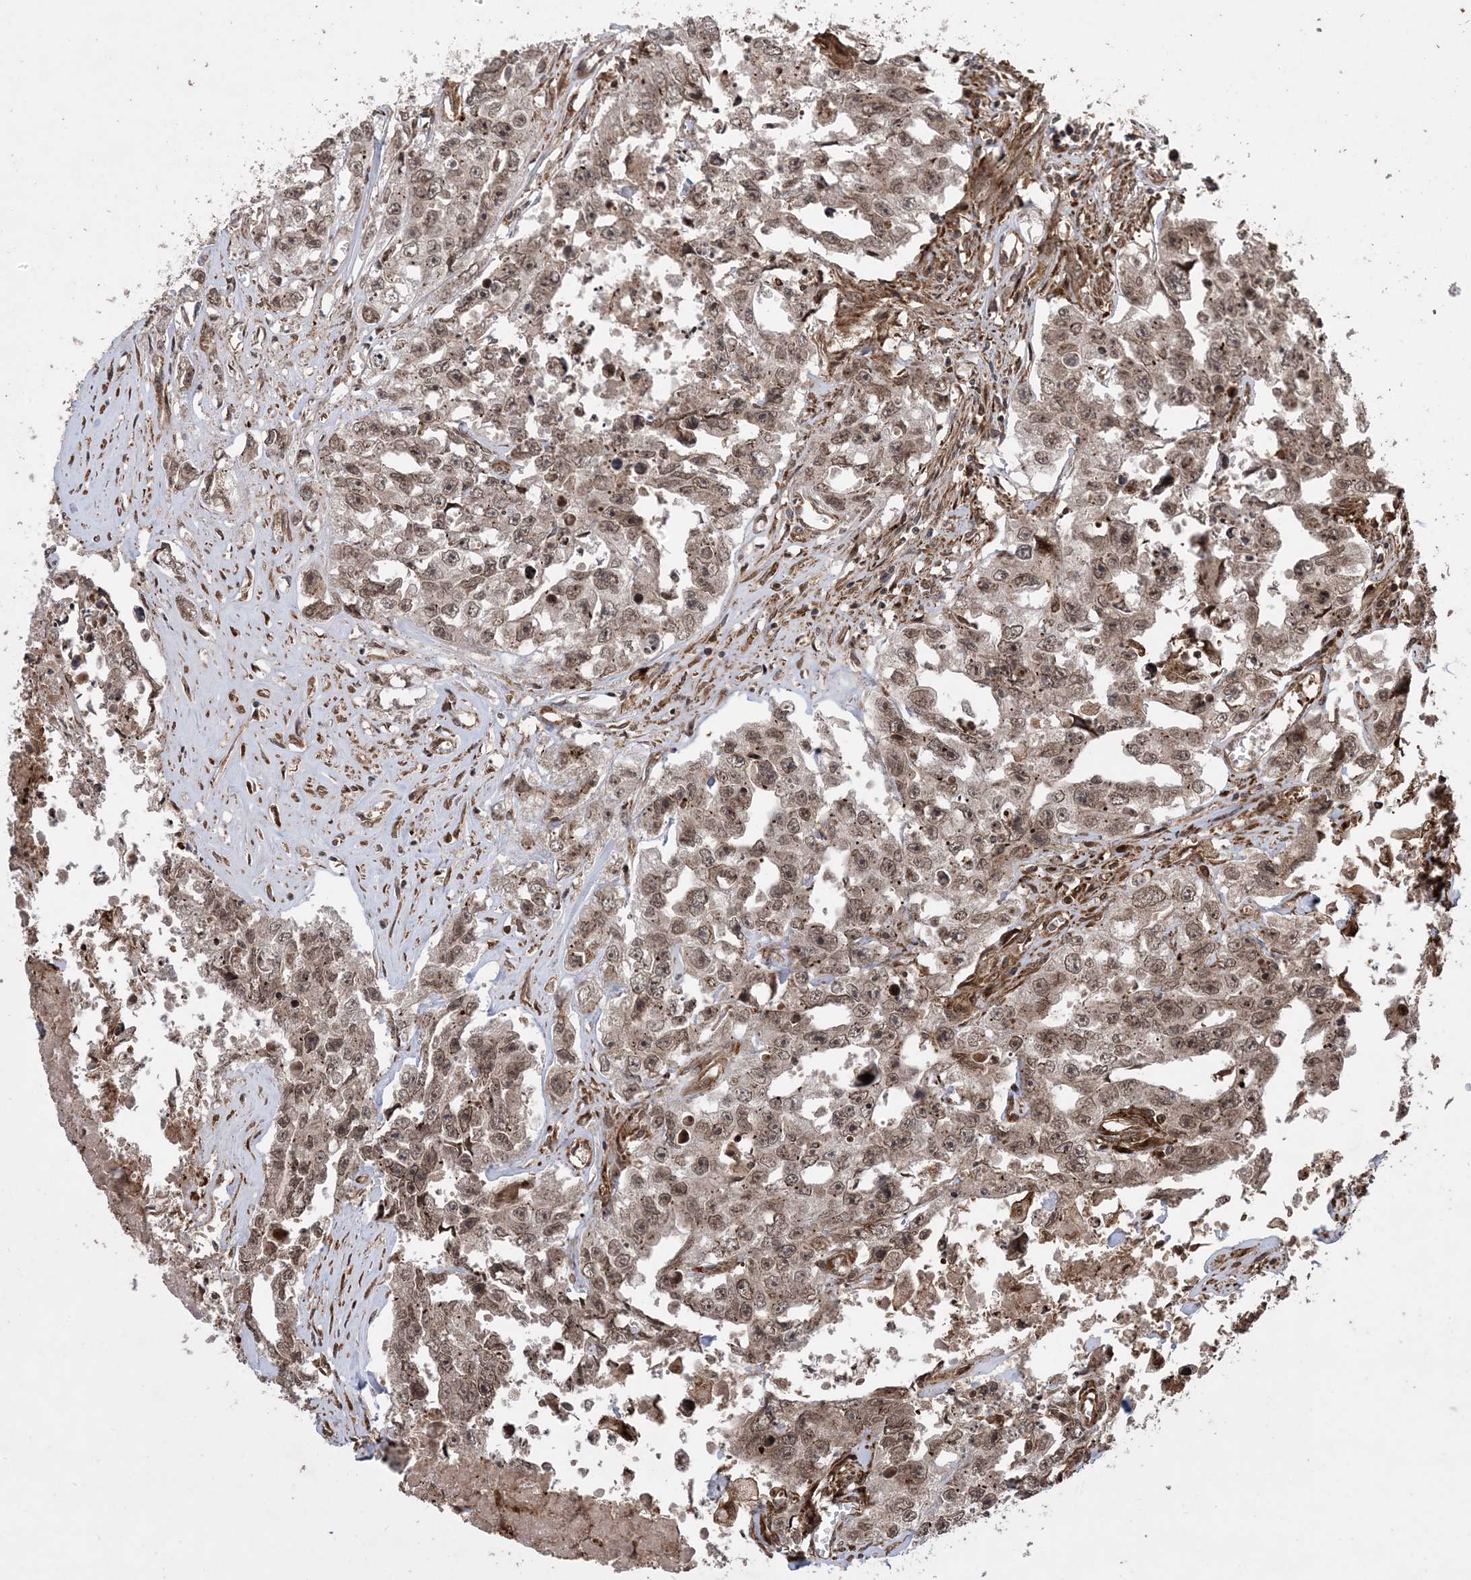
{"staining": {"intensity": "moderate", "quantity": ">75%", "location": "cytoplasmic/membranous,nuclear"}, "tissue": "testis cancer", "cell_type": "Tumor cells", "image_type": "cancer", "snomed": [{"axis": "morphology", "description": "Seminoma, NOS"}, {"axis": "morphology", "description": "Carcinoma, Embryonal, NOS"}, {"axis": "topography", "description": "Testis"}], "caption": "Testis cancer (seminoma) stained with a protein marker shows moderate staining in tumor cells.", "gene": "ZNF511", "patient": {"sex": "male", "age": 43}}